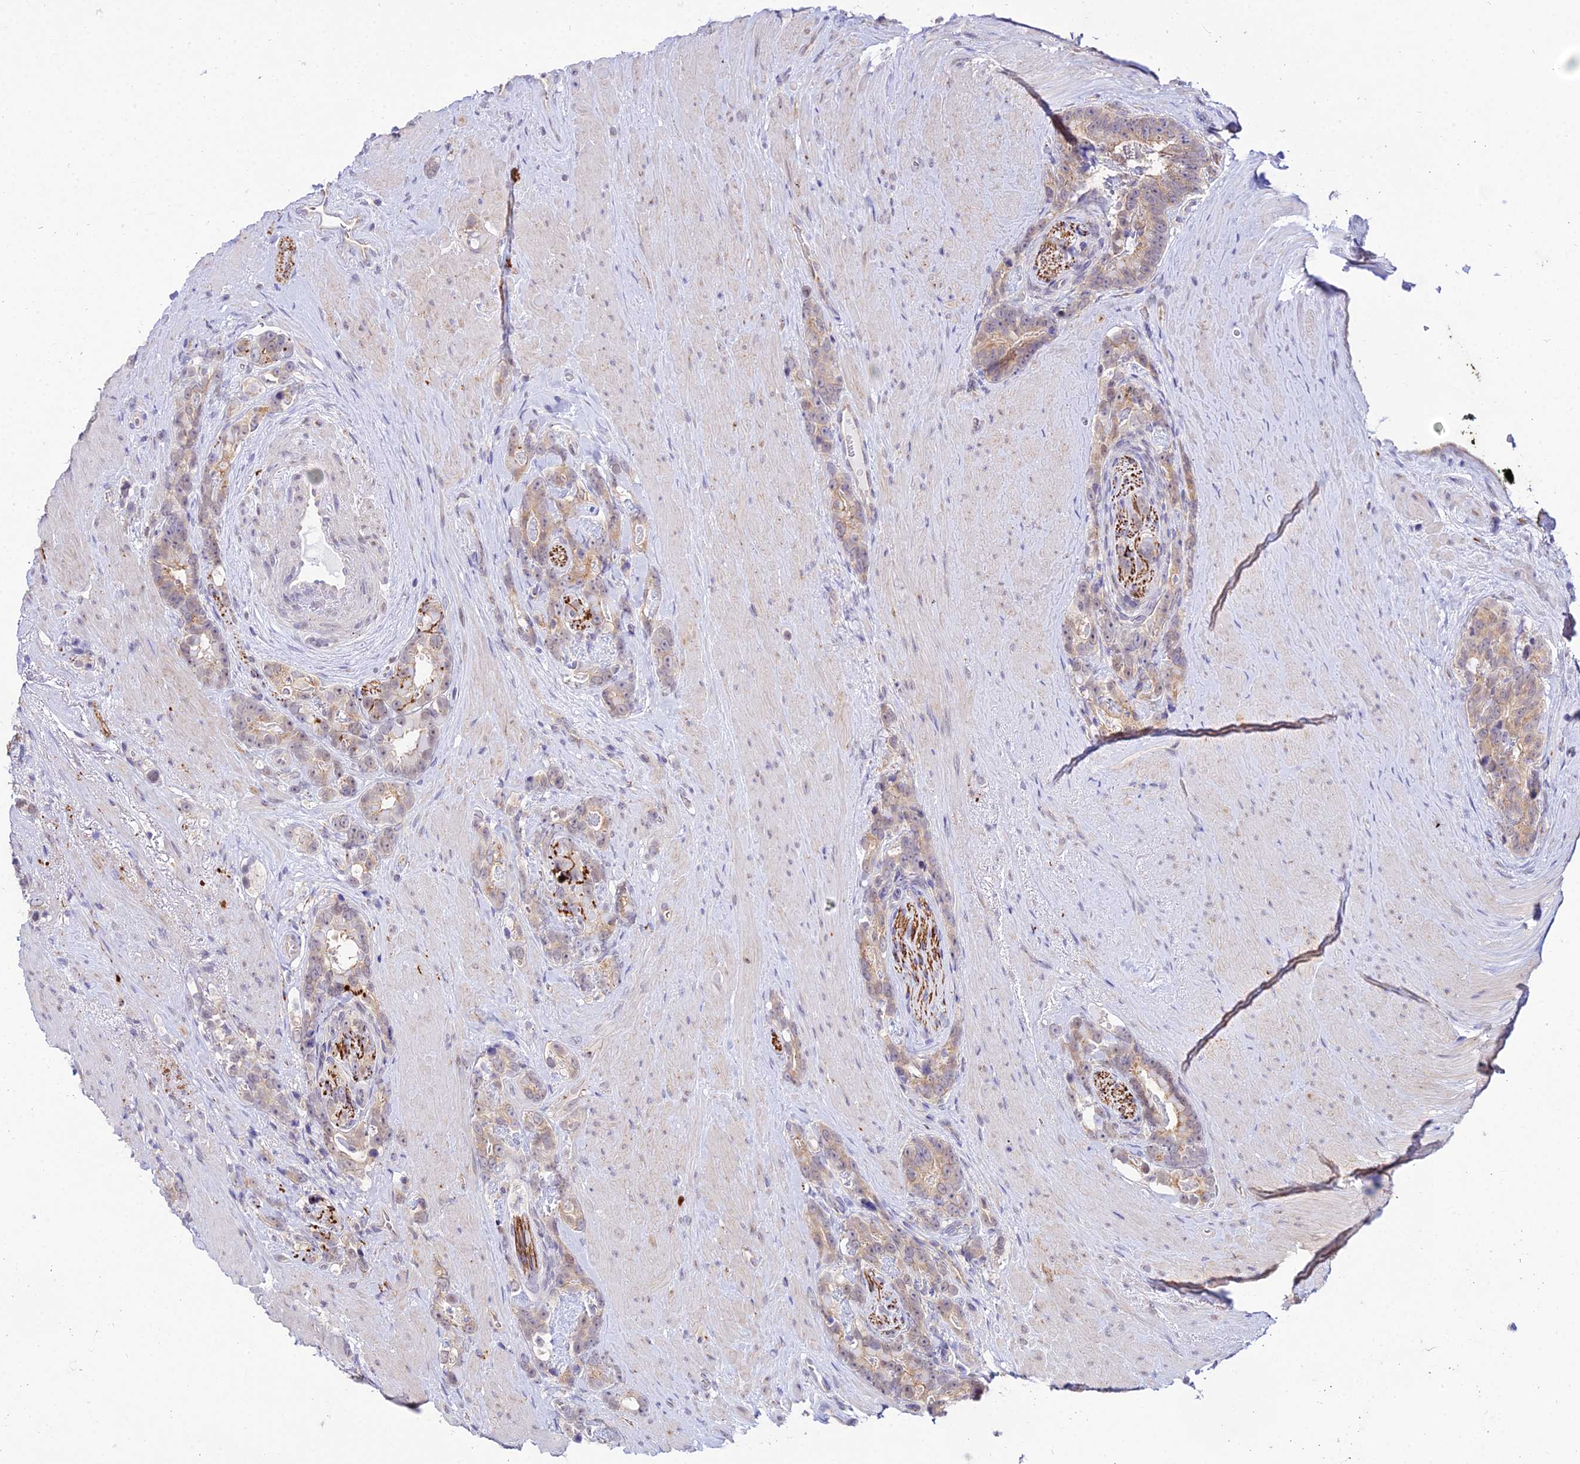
{"staining": {"intensity": "weak", "quantity": "25%-75%", "location": "cytoplasmic/membranous"}, "tissue": "prostate cancer", "cell_type": "Tumor cells", "image_type": "cancer", "snomed": [{"axis": "morphology", "description": "Adenocarcinoma, High grade"}, {"axis": "topography", "description": "Prostate"}], "caption": "Adenocarcinoma (high-grade) (prostate) stained with a brown dye displays weak cytoplasmic/membranous positive staining in about 25%-75% of tumor cells.", "gene": "ATG16L2", "patient": {"sex": "male", "age": 74}}